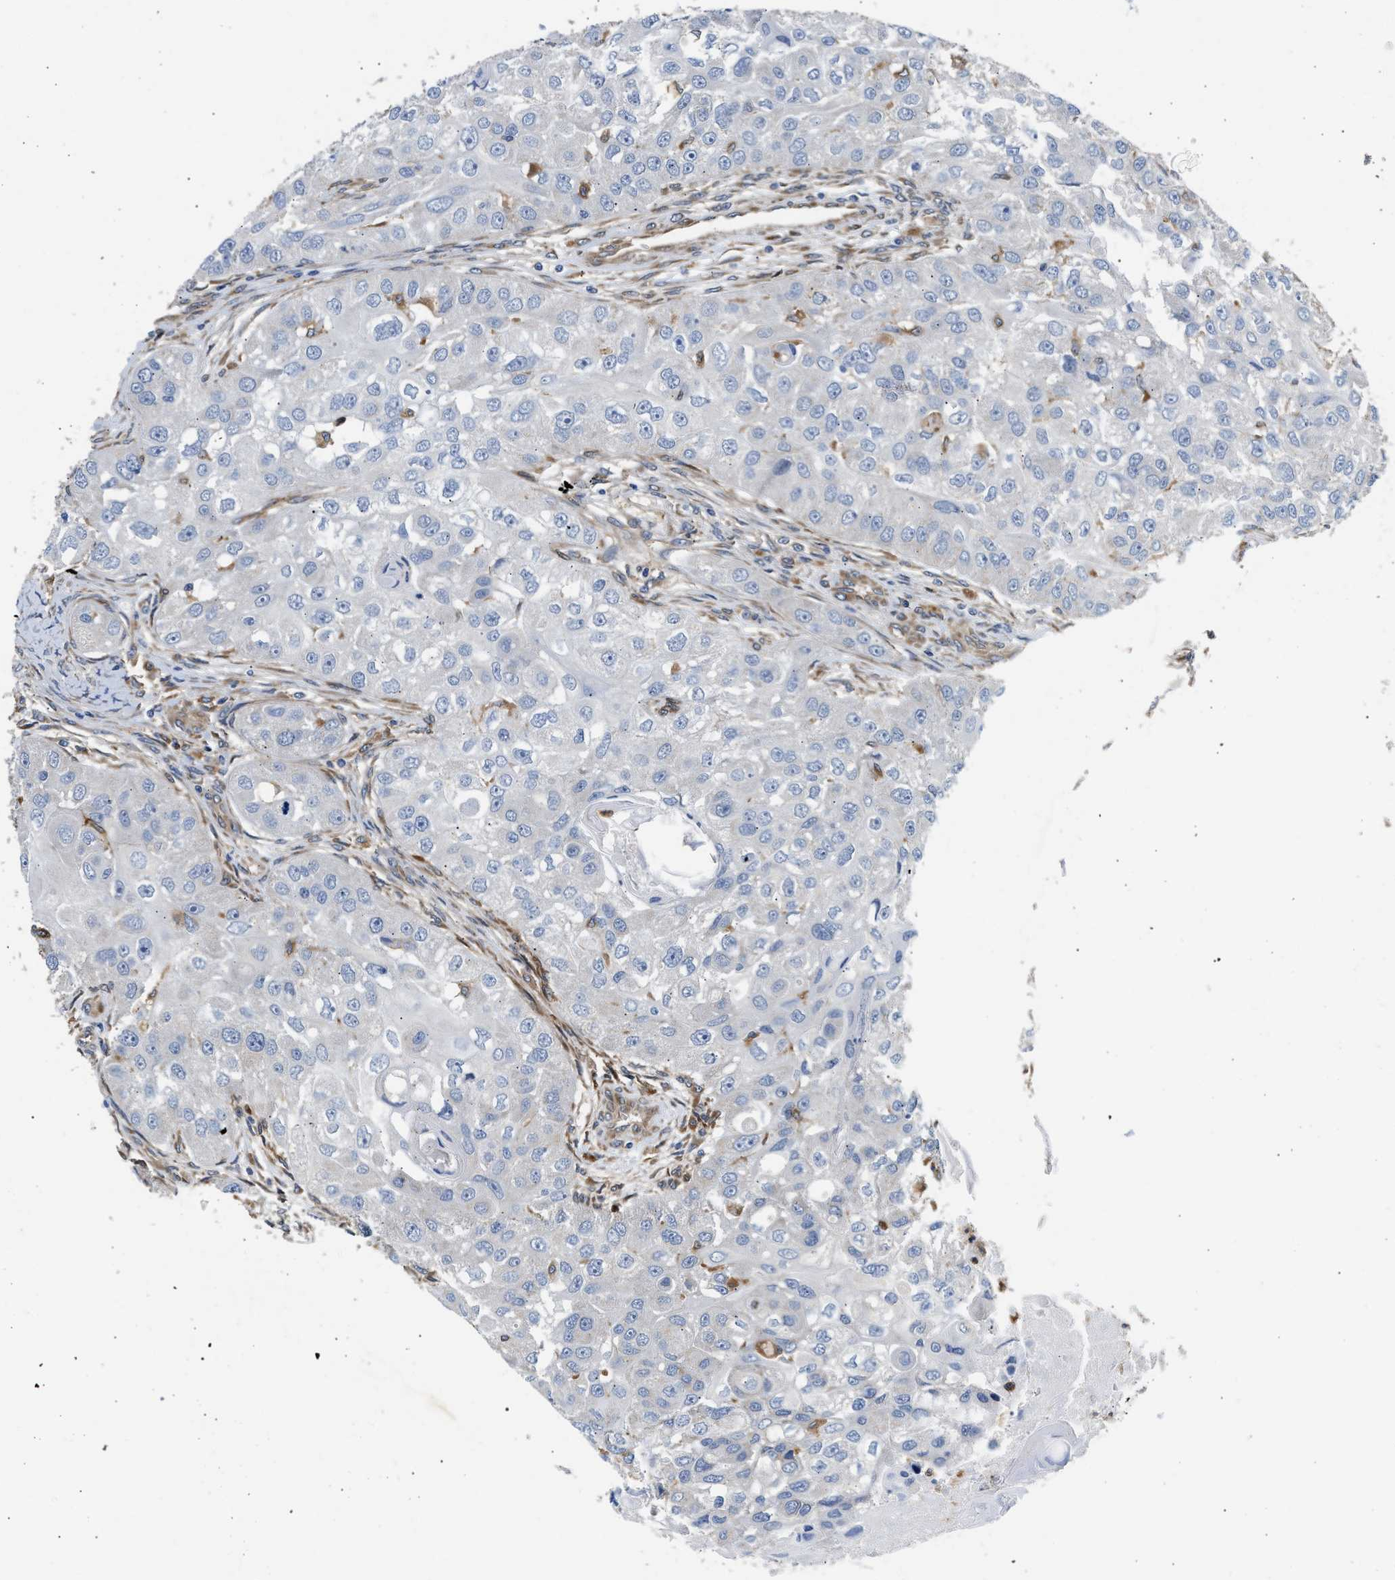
{"staining": {"intensity": "negative", "quantity": "none", "location": "none"}, "tissue": "head and neck cancer", "cell_type": "Tumor cells", "image_type": "cancer", "snomed": [{"axis": "morphology", "description": "Normal tissue, NOS"}, {"axis": "morphology", "description": "Squamous cell carcinoma, NOS"}, {"axis": "topography", "description": "Skeletal muscle"}, {"axis": "topography", "description": "Head-Neck"}], "caption": "Tumor cells show no significant expression in head and neck cancer.", "gene": "RAB31", "patient": {"sex": "male", "age": 51}}